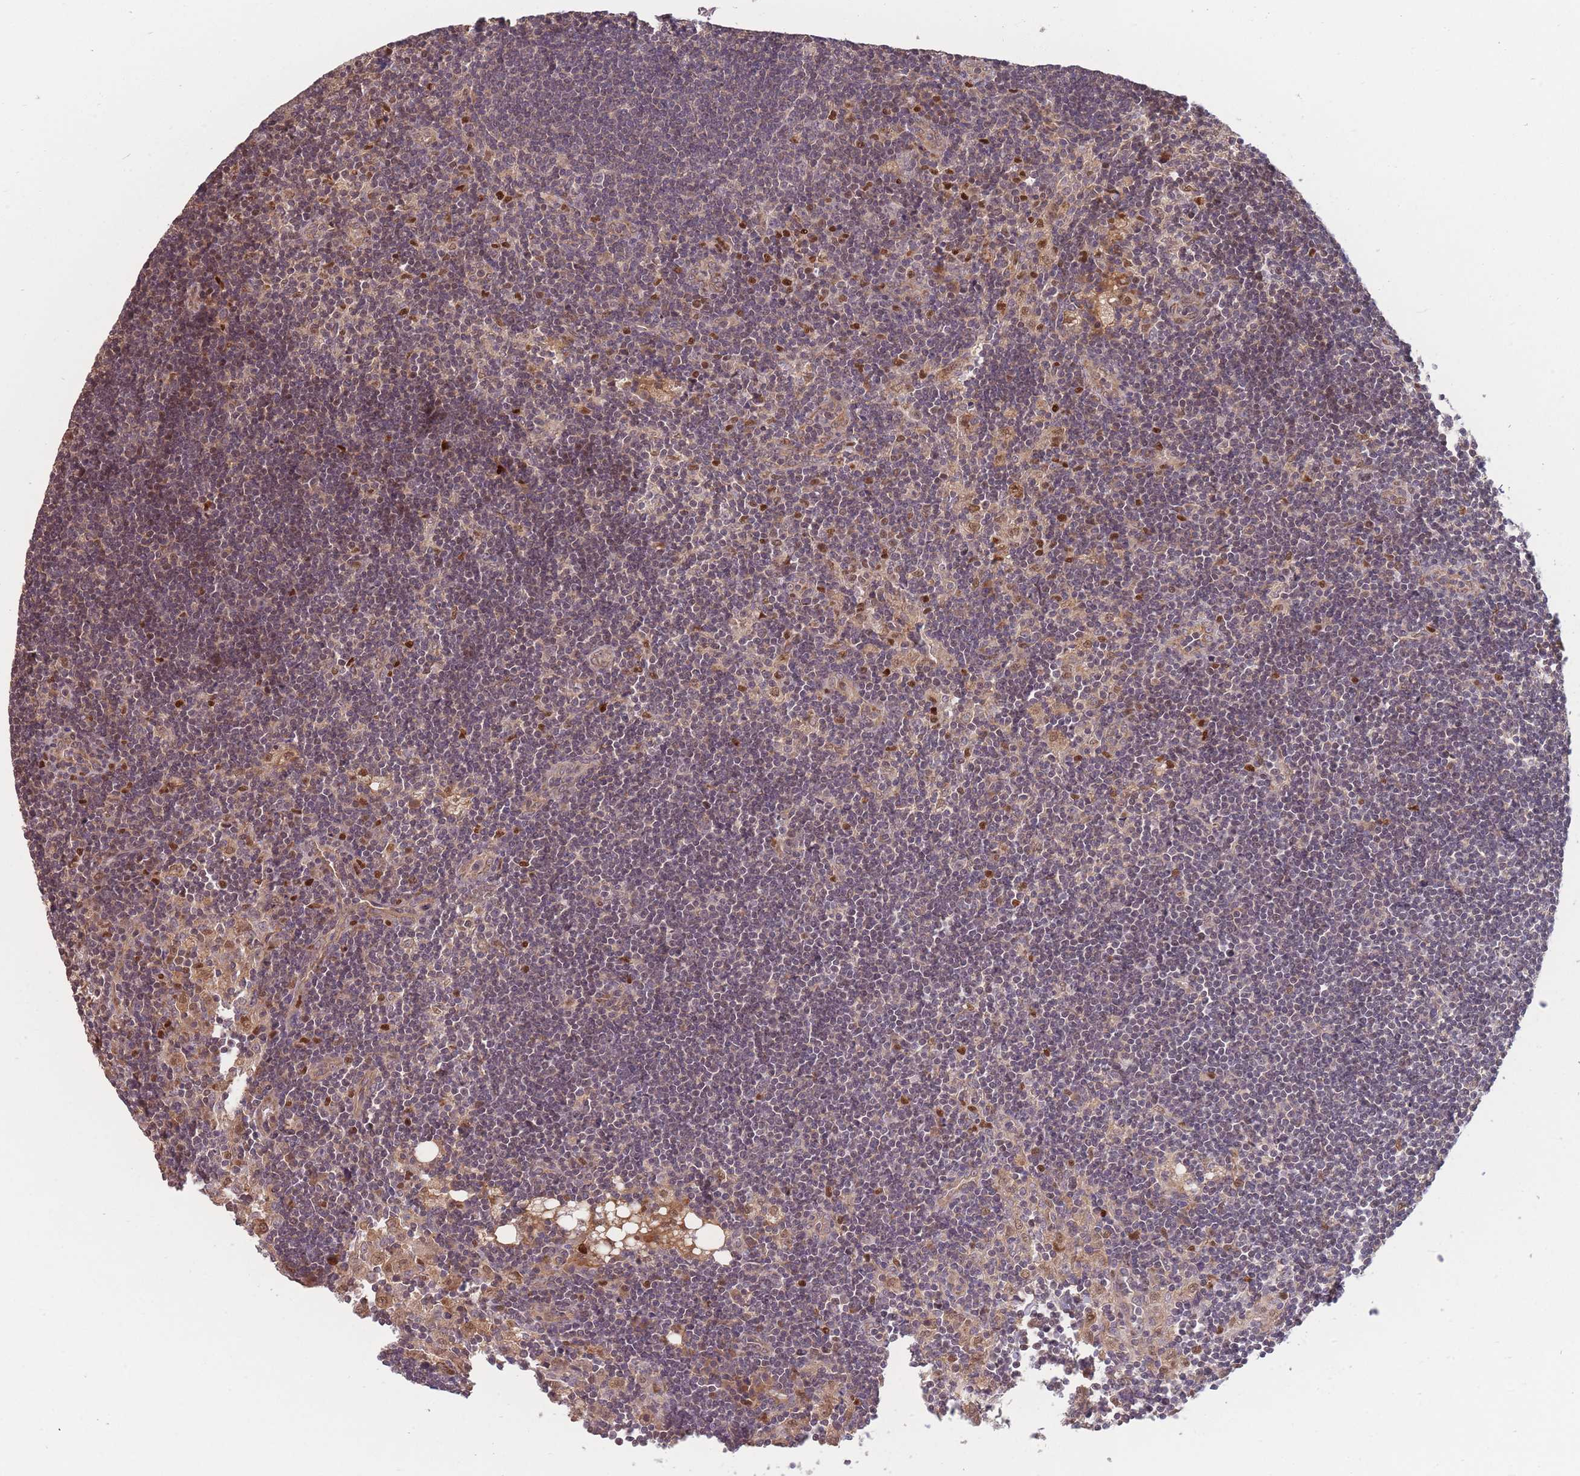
{"staining": {"intensity": "moderate", "quantity": "<25%", "location": "cytoplasmic/membranous,nuclear"}, "tissue": "lymph node", "cell_type": "Germinal center cells", "image_type": "normal", "snomed": [{"axis": "morphology", "description": "Normal tissue, NOS"}, {"axis": "topography", "description": "Lymph node"}], "caption": "A brown stain labels moderate cytoplasmic/membranous,nuclear positivity of a protein in germinal center cells of normal lymph node. Using DAB (3,3'-diaminobenzidine) (brown) and hematoxylin (blue) stains, captured at high magnification using brightfield microscopy.", "gene": "FAM153A", "patient": {"sex": "male", "age": 24}}